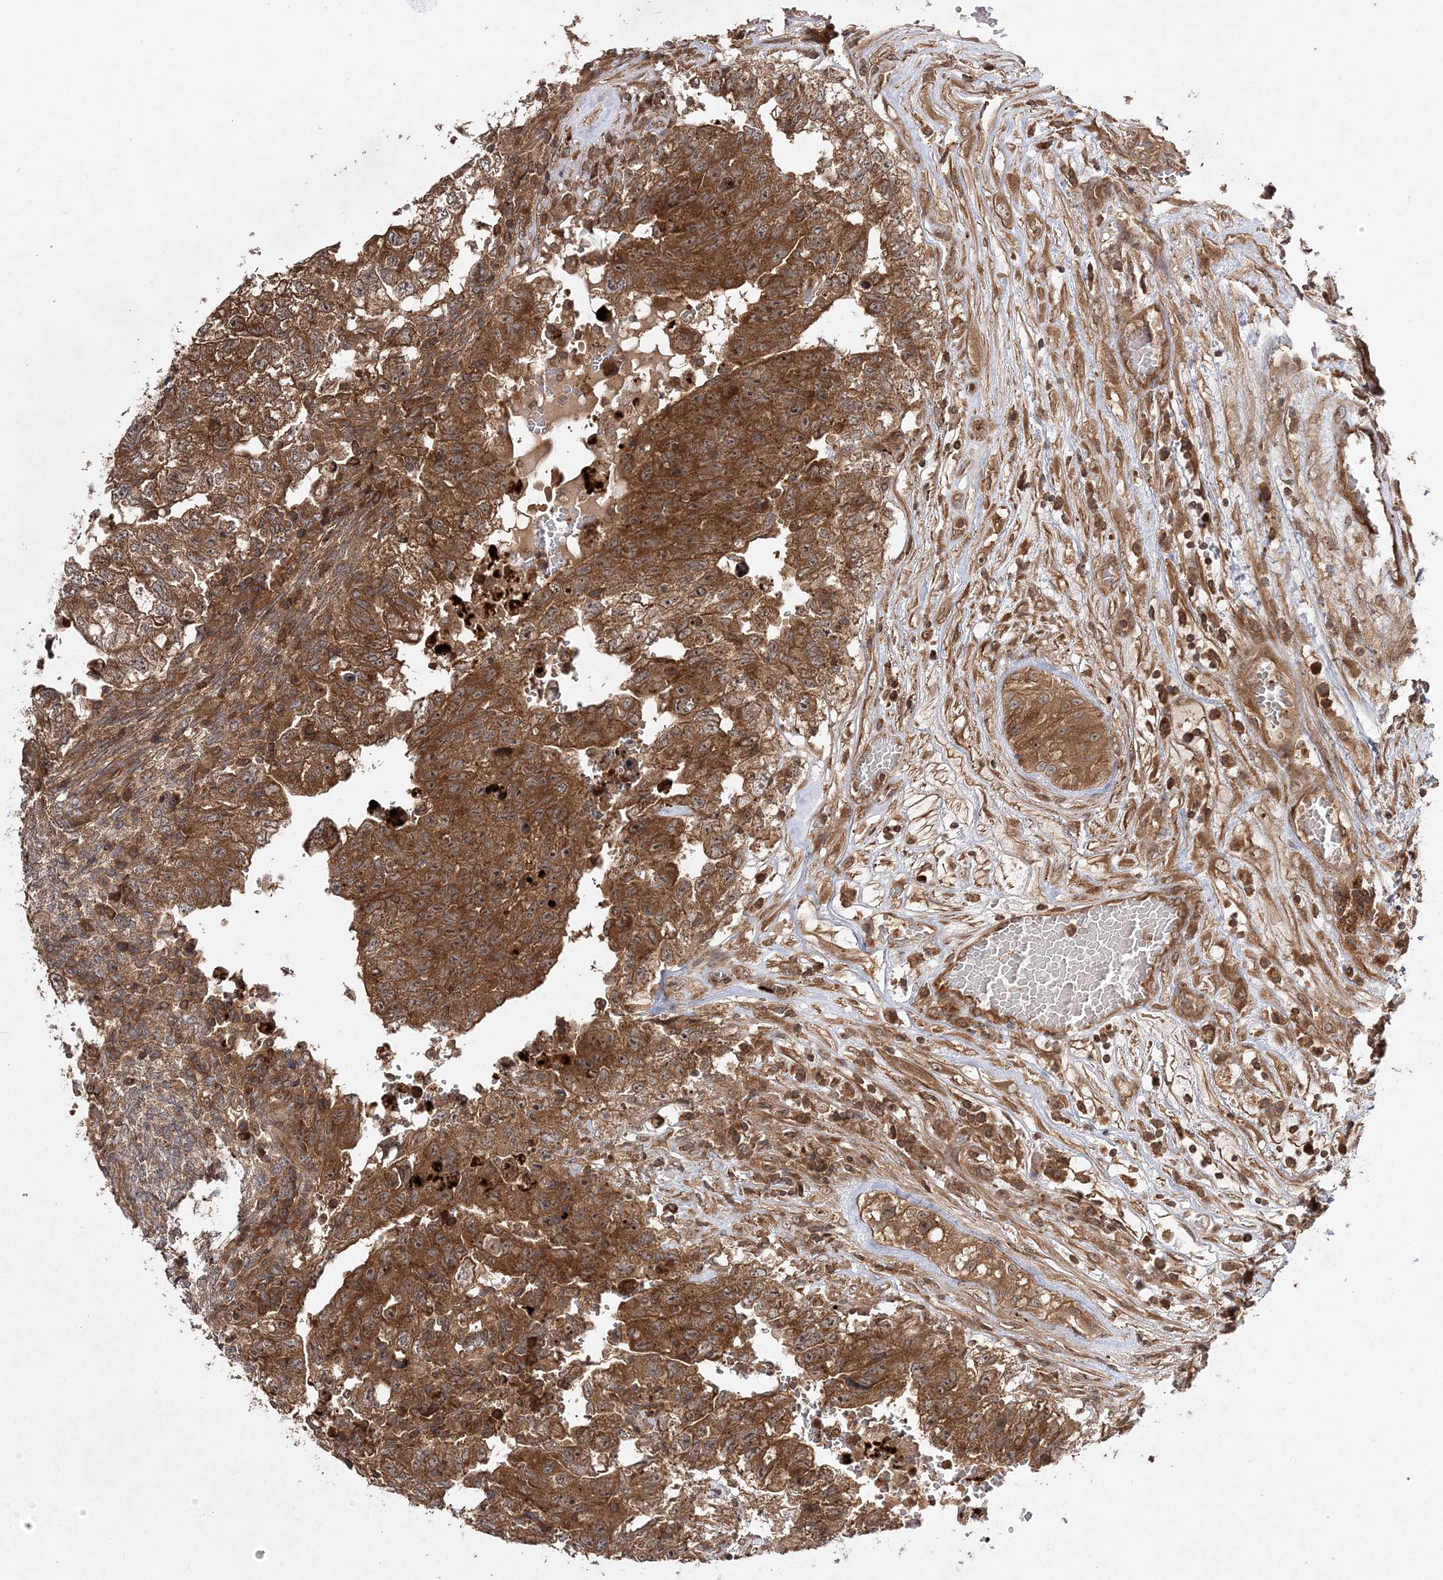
{"staining": {"intensity": "strong", "quantity": ">75%", "location": "cytoplasmic/membranous"}, "tissue": "testis cancer", "cell_type": "Tumor cells", "image_type": "cancer", "snomed": [{"axis": "morphology", "description": "Carcinoma, Embryonal, NOS"}, {"axis": "topography", "description": "Testis"}], "caption": "Immunohistochemical staining of human embryonal carcinoma (testis) demonstrates strong cytoplasmic/membranous protein staining in about >75% of tumor cells.", "gene": "TMEM9B", "patient": {"sex": "male", "age": 36}}